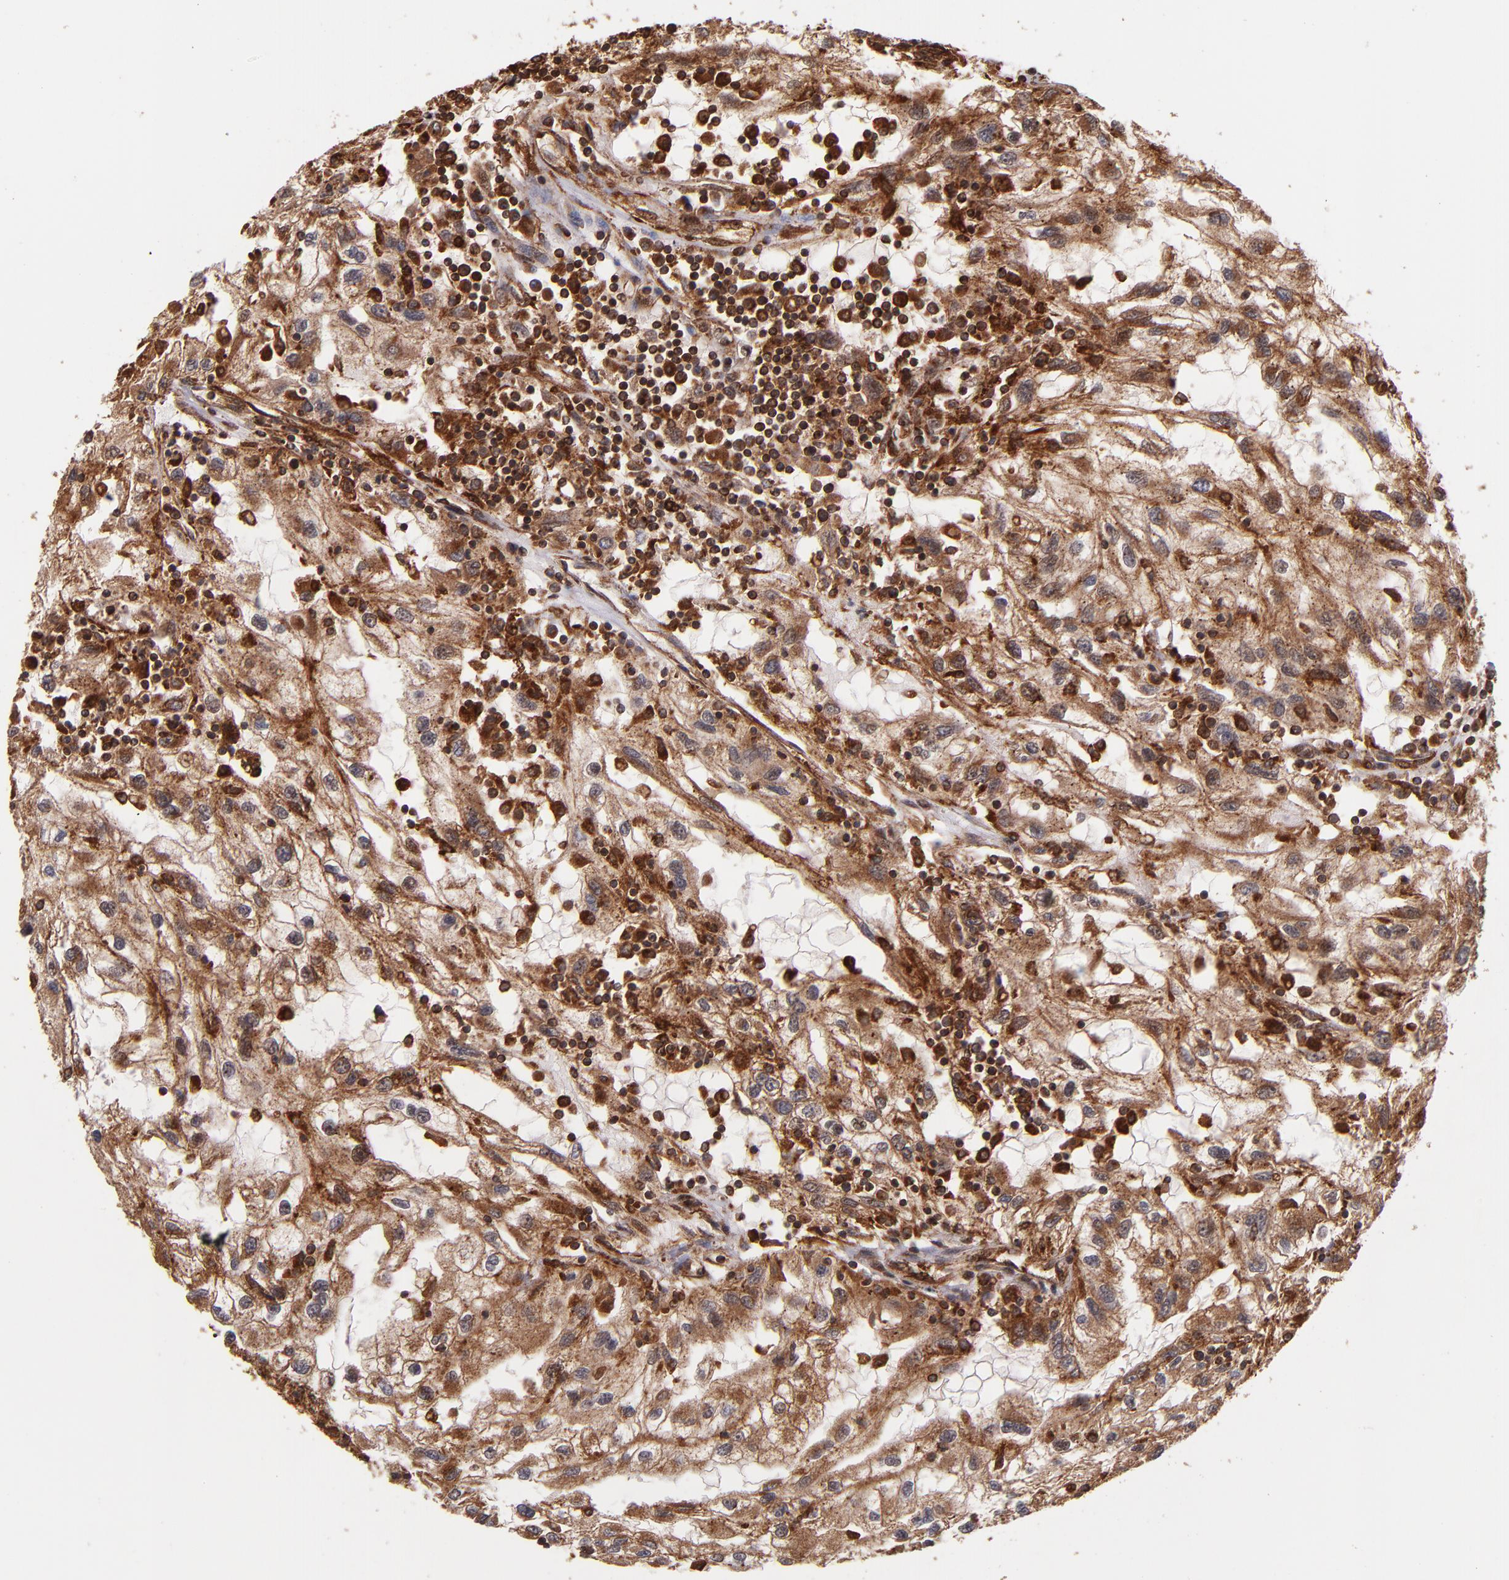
{"staining": {"intensity": "strong", "quantity": ">75%", "location": "cytoplasmic/membranous"}, "tissue": "renal cancer", "cell_type": "Tumor cells", "image_type": "cancer", "snomed": [{"axis": "morphology", "description": "Normal tissue, NOS"}, {"axis": "morphology", "description": "Adenocarcinoma, NOS"}, {"axis": "topography", "description": "Kidney"}], "caption": "IHC (DAB (3,3'-diaminobenzidine)) staining of human renal cancer reveals strong cytoplasmic/membranous protein expression in about >75% of tumor cells.", "gene": "STX8", "patient": {"sex": "male", "age": 71}}